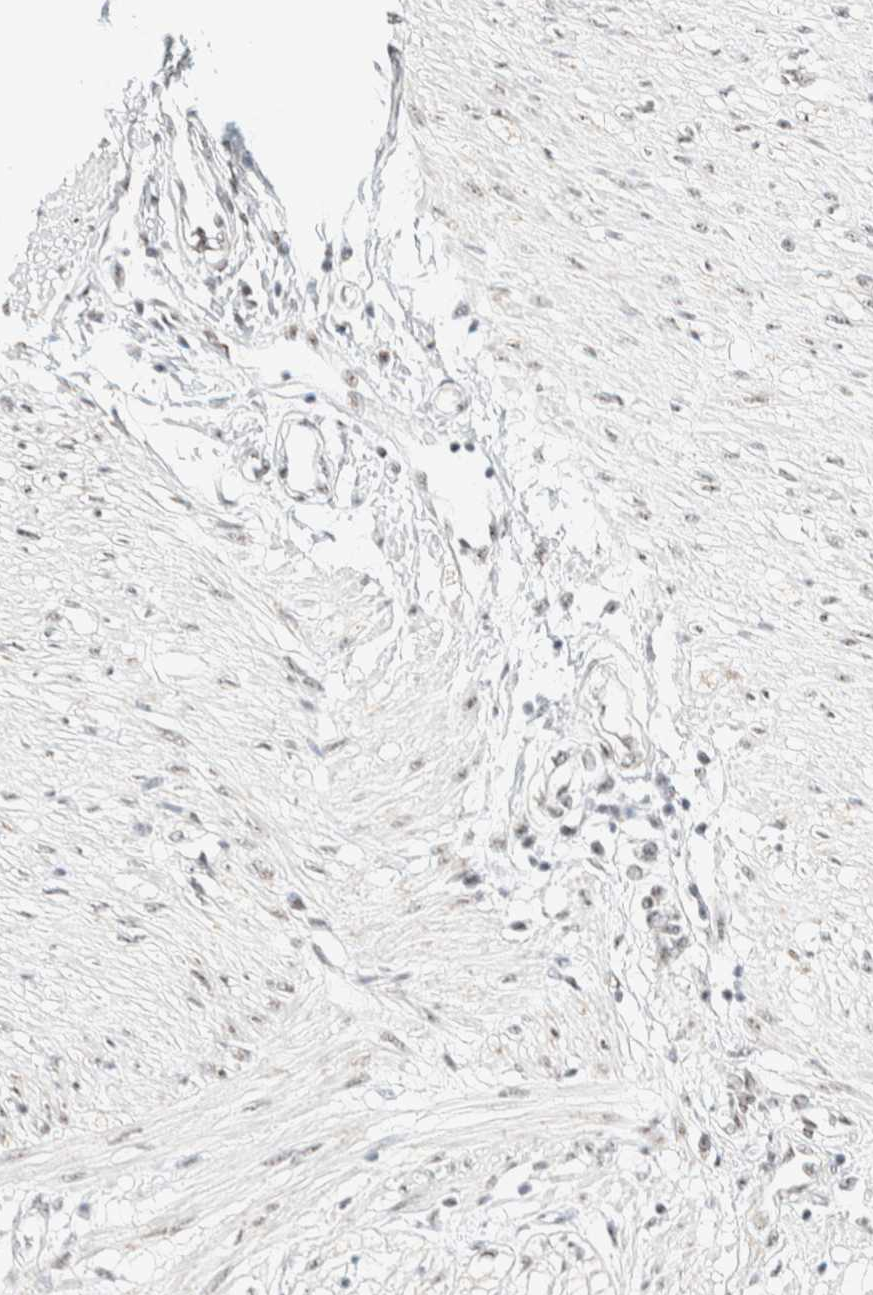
{"staining": {"intensity": "weak", "quantity": ">75%", "location": "nuclear"}, "tissue": "soft tissue", "cell_type": "Chondrocytes", "image_type": "normal", "snomed": [{"axis": "morphology", "description": "Normal tissue, NOS"}, {"axis": "morphology", "description": "Adenocarcinoma, NOS"}, {"axis": "topography", "description": "Colon"}, {"axis": "topography", "description": "Peripheral nerve tissue"}], "caption": "Immunohistochemistry (IHC) image of unremarkable soft tissue: human soft tissue stained using immunohistochemistry reveals low levels of weak protein expression localized specifically in the nuclear of chondrocytes, appearing as a nuclear brown color.", "gene": "SON", "patient": {"sex": "male", "age": 14}}